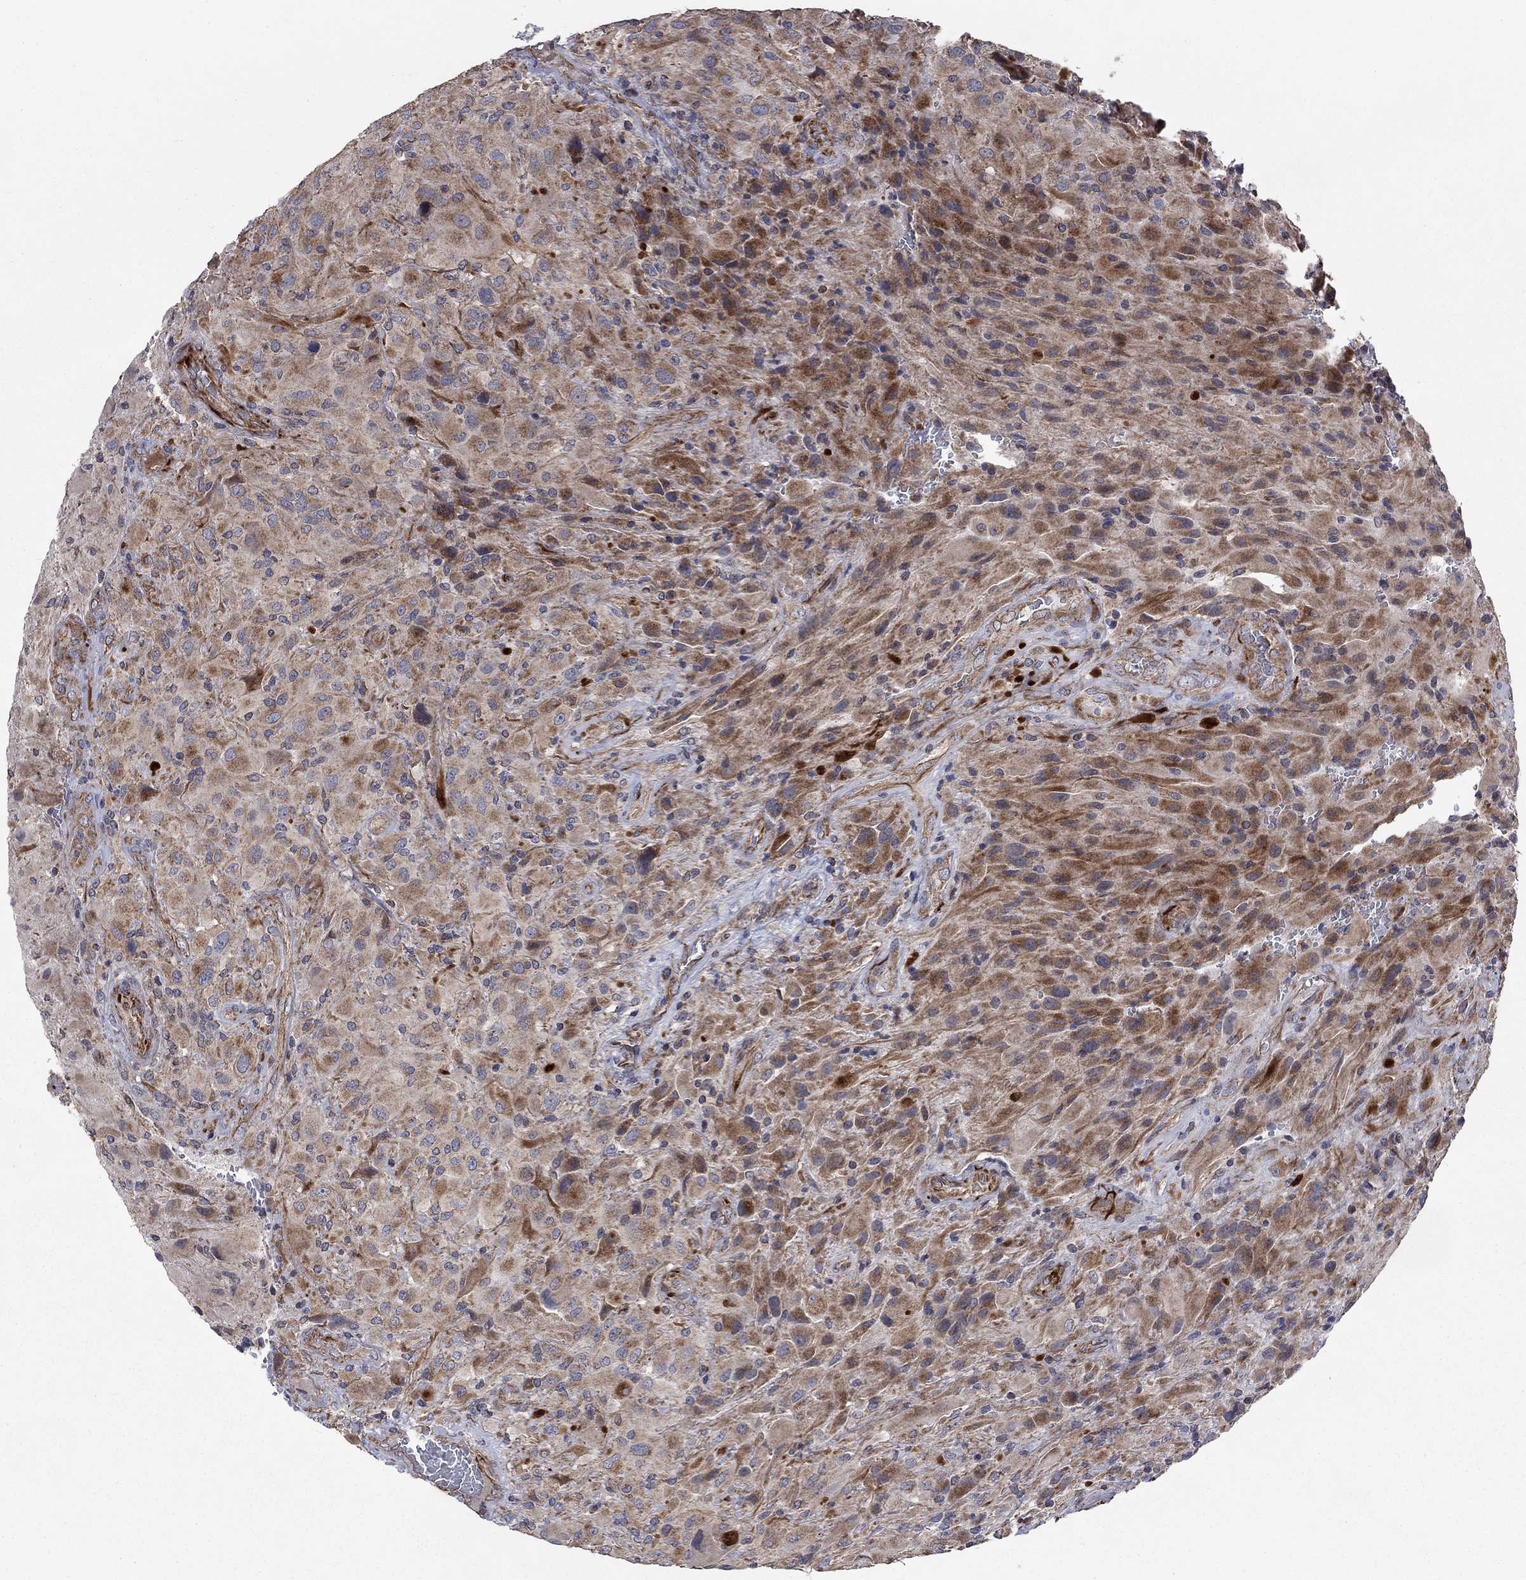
{"staining": {"intensity": "strong", "quantity": "<25%", "location": "cytoplasmic/membranous"}, "tissue": "glioma", "cell_type": "Tumor cells", "image_type": "cancer", "snomed": [{"axis": "morphology", "description": "Glioma, malignant, High grade"}, {"axis": "topography", "description": "Cerebral cortex"}], "caption": "Protein staining by immunohistochemistry (IHC) demonstrates strong cytoplasmic/membranous staining in about <25% of tumor cells in high-grade glioma (malignant).", "gene": "NDUFC1", "patient": {"sex": "male", "age": 35}}